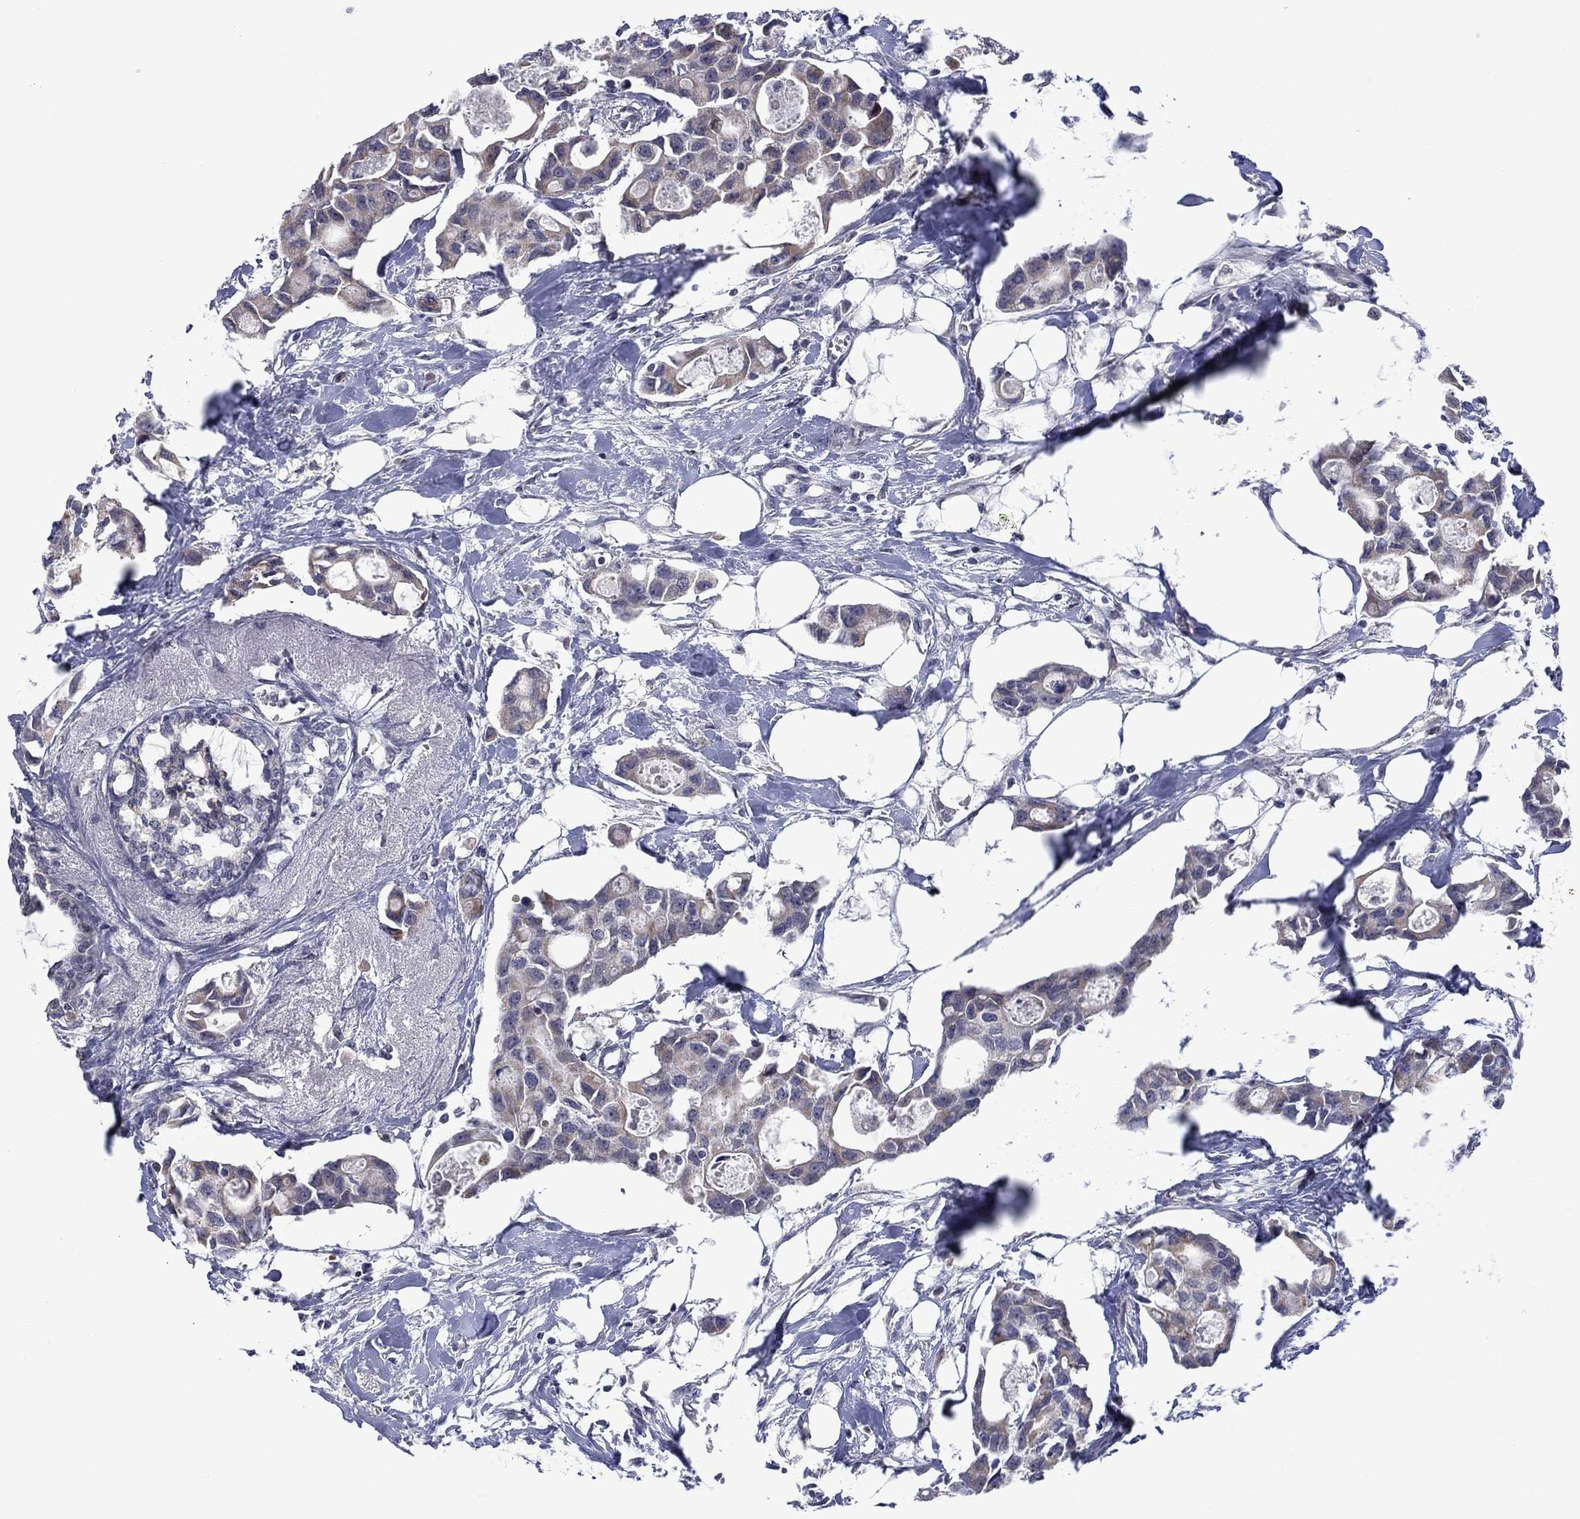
{"staining": {"intensity": "weak", "quantity": "<25%", "location": "cytoplasmic/membranous"}, "tissue": "breast cancer", "cell_type": "Tumor cells", "image_type": "cancer", "snomed": [{"axis": "morphology", "description": "Duct carcinoma"}, {"axis": "topography", "description": "Breast"}], "caption": "Immunohistochemistry of breast intraductal carcinoma shows no positivity in tumor cells.", "gene": "KCNJ16", "patient": {"sex": "female", "age": 83}}